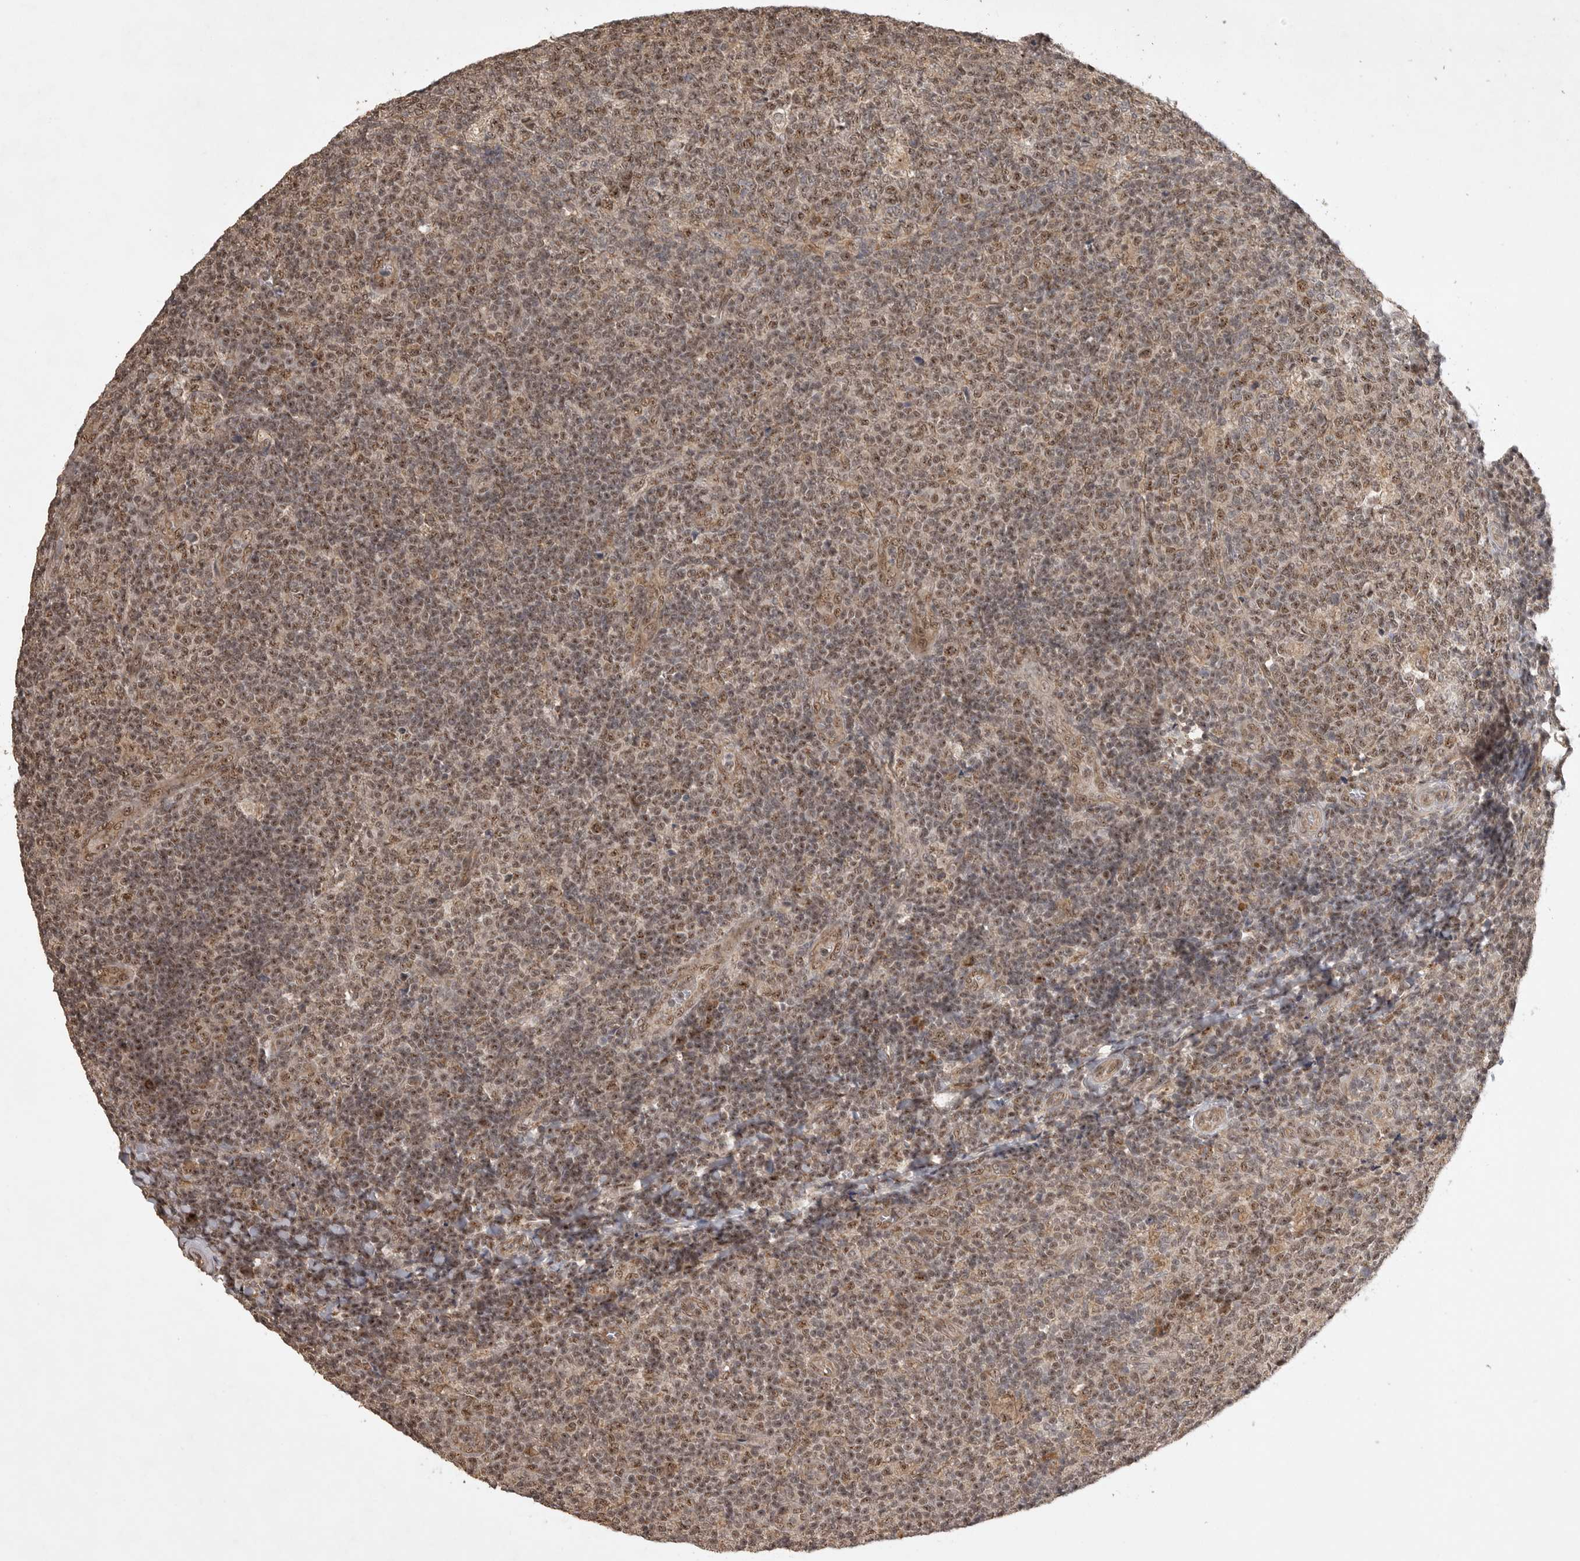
{"staining": {"intensity": "moderate", "quantity": ">75%", "location": "nuclear"}, "tissue": "tonsil", "cell_type": "Germinal center cells", "image_type": "normal", "snomed": [{"axis": "morphology", "description": "Normal tissue, NOS"}, {"axis": "topography", "description": "Tonsil"}], "caption": "Immunohistochemical staining of benign tonsil demonstrates medium levels of moderate nuclear positivity in approximately >75% of germinal center cells. (DAB (3,3'-diaminobenzidine) IHC, brown staining for protein, blue staining for nuclei).", "gene": "POMP", "patient": {"sex": "female", "age": 19}}